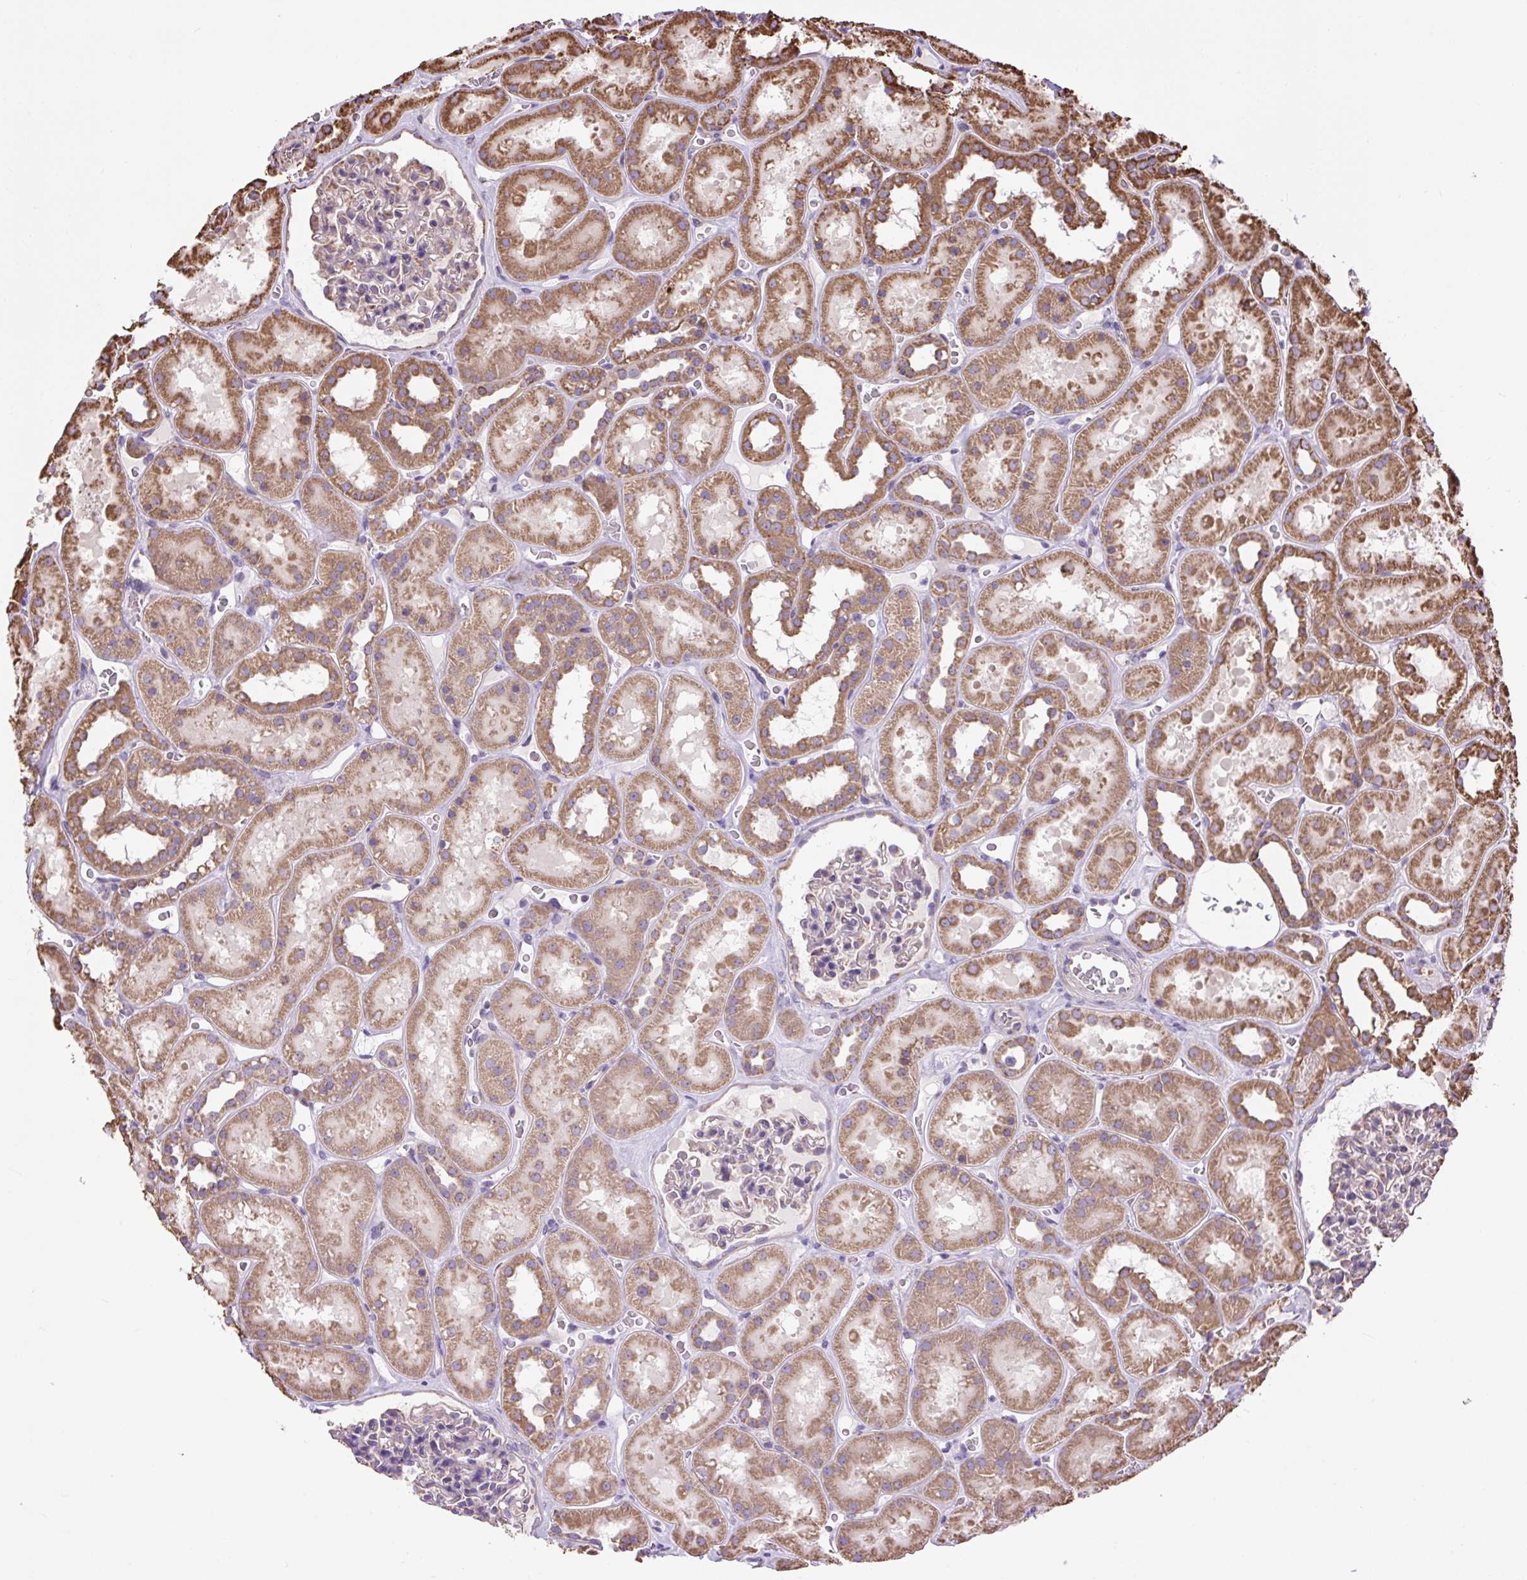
{"staining": {"intensity": "weak", "quantity": "<25%", "location": "cytoplasmic/membranous"}, "tissue": "kidney", "cell_type": "Cells in glomeruli", "image_type": "normal", "snomed": [{"axis": "morphology", "description": "Normal tissue, NOS"}, {"axis": "topography", "description": "Kidney"}], "caption": "Immunohistochemistry histopathology image of normal kidney: kidney stained with DAB (3,3'-diaminobenzidine) reveals no significant protein expression in cells in glomeruli.", "gene": "PLCG1", "patient": {"sex": "female", "age": 41}}